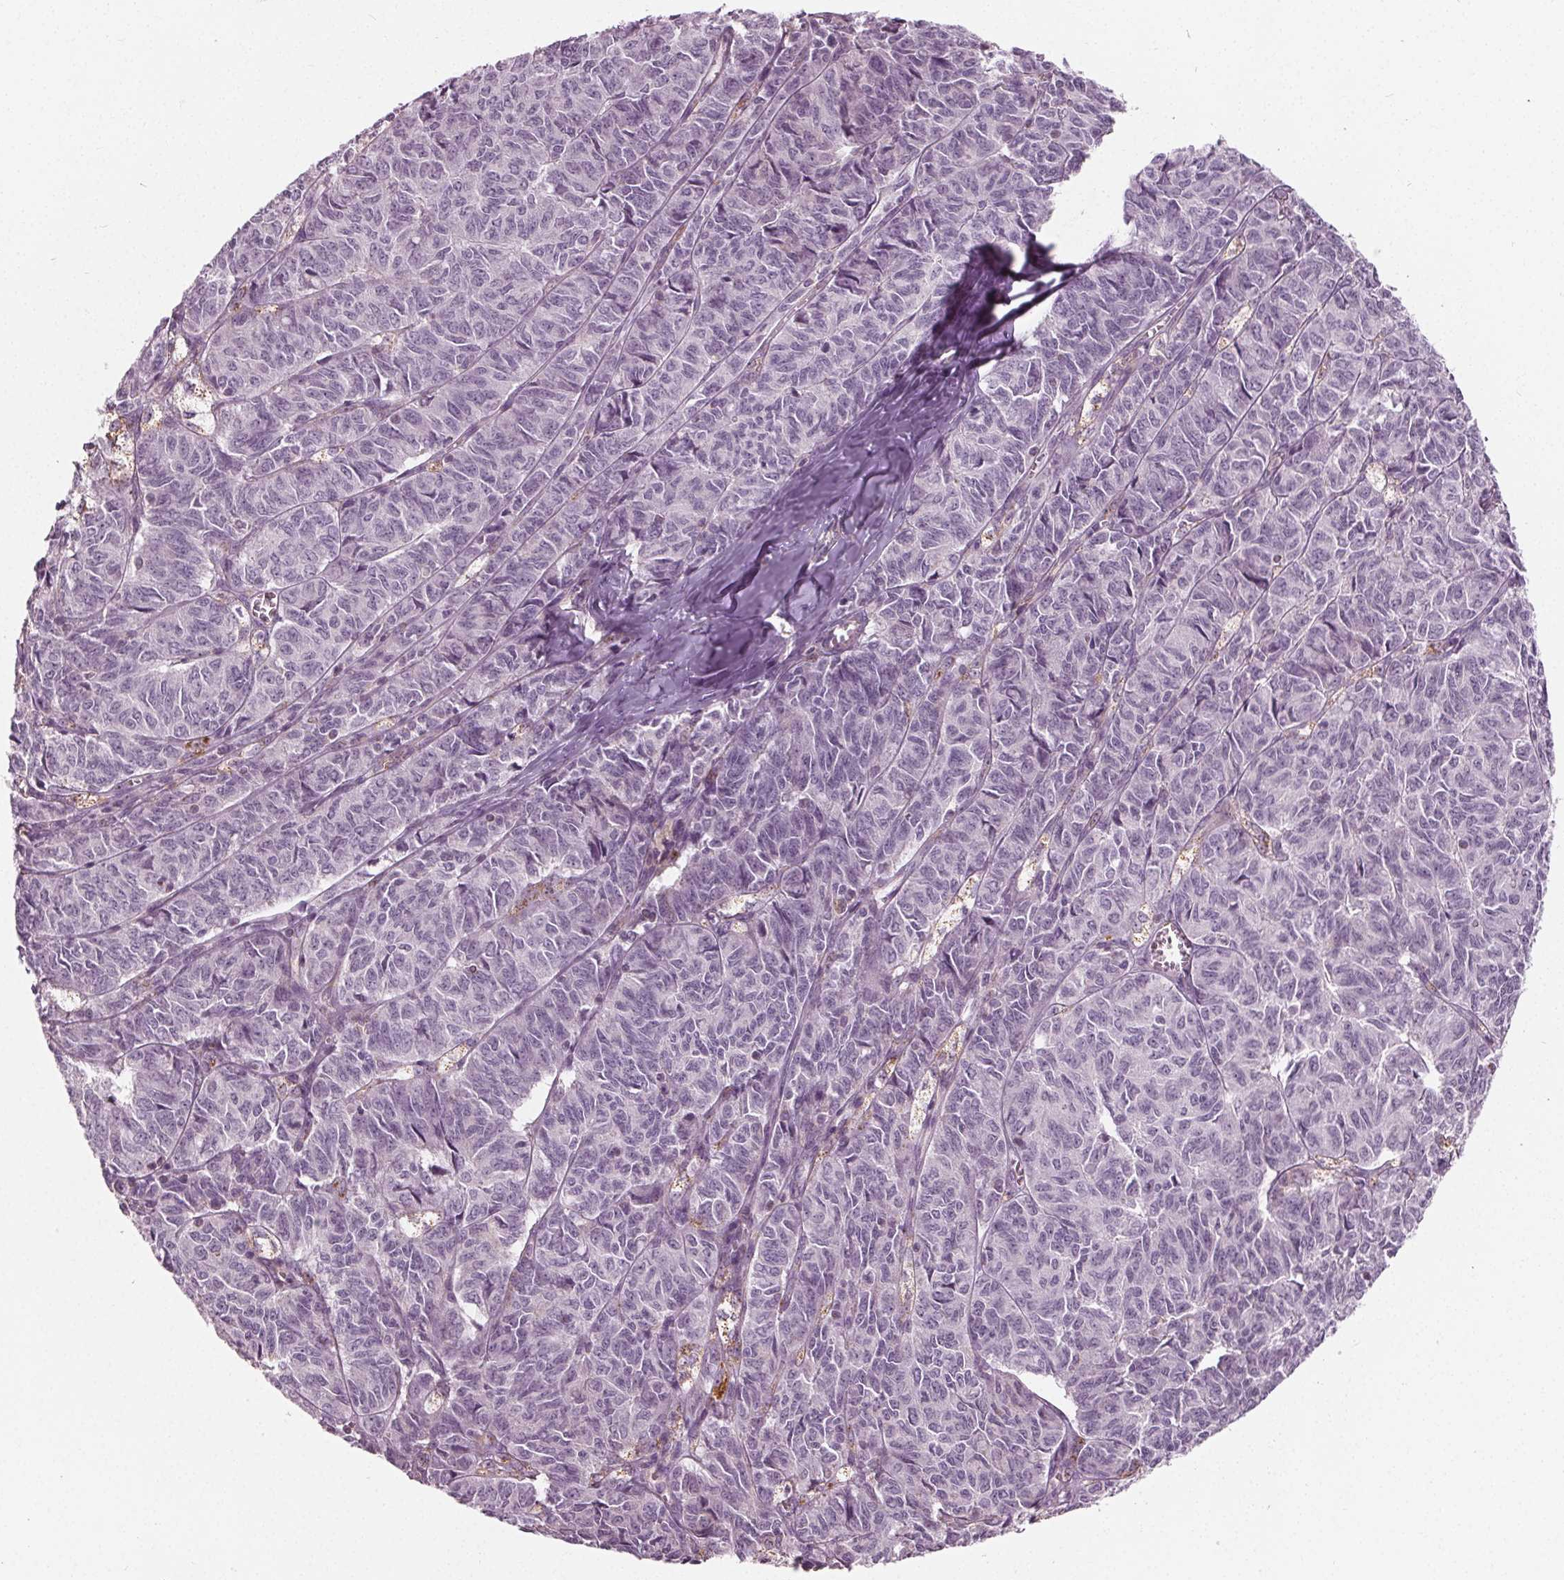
{"staining": {"intensity": "negative", "quantity": "none", "location": "none"}, "tissue": "ovarian cancer", "cell_type": "Tumor cells", "image_type": "cancer", "snomed": [{"axis": "morphology", "description": "Carcinoma, endometroid"}, {"axis": "topography", "description": "Ovary"}], "caption": "A photomicrograph of human ovarian cancer is negative for staining in tumor cells.", "gene": "ECI2", "patient": {"sex": "female", "age": 80}}